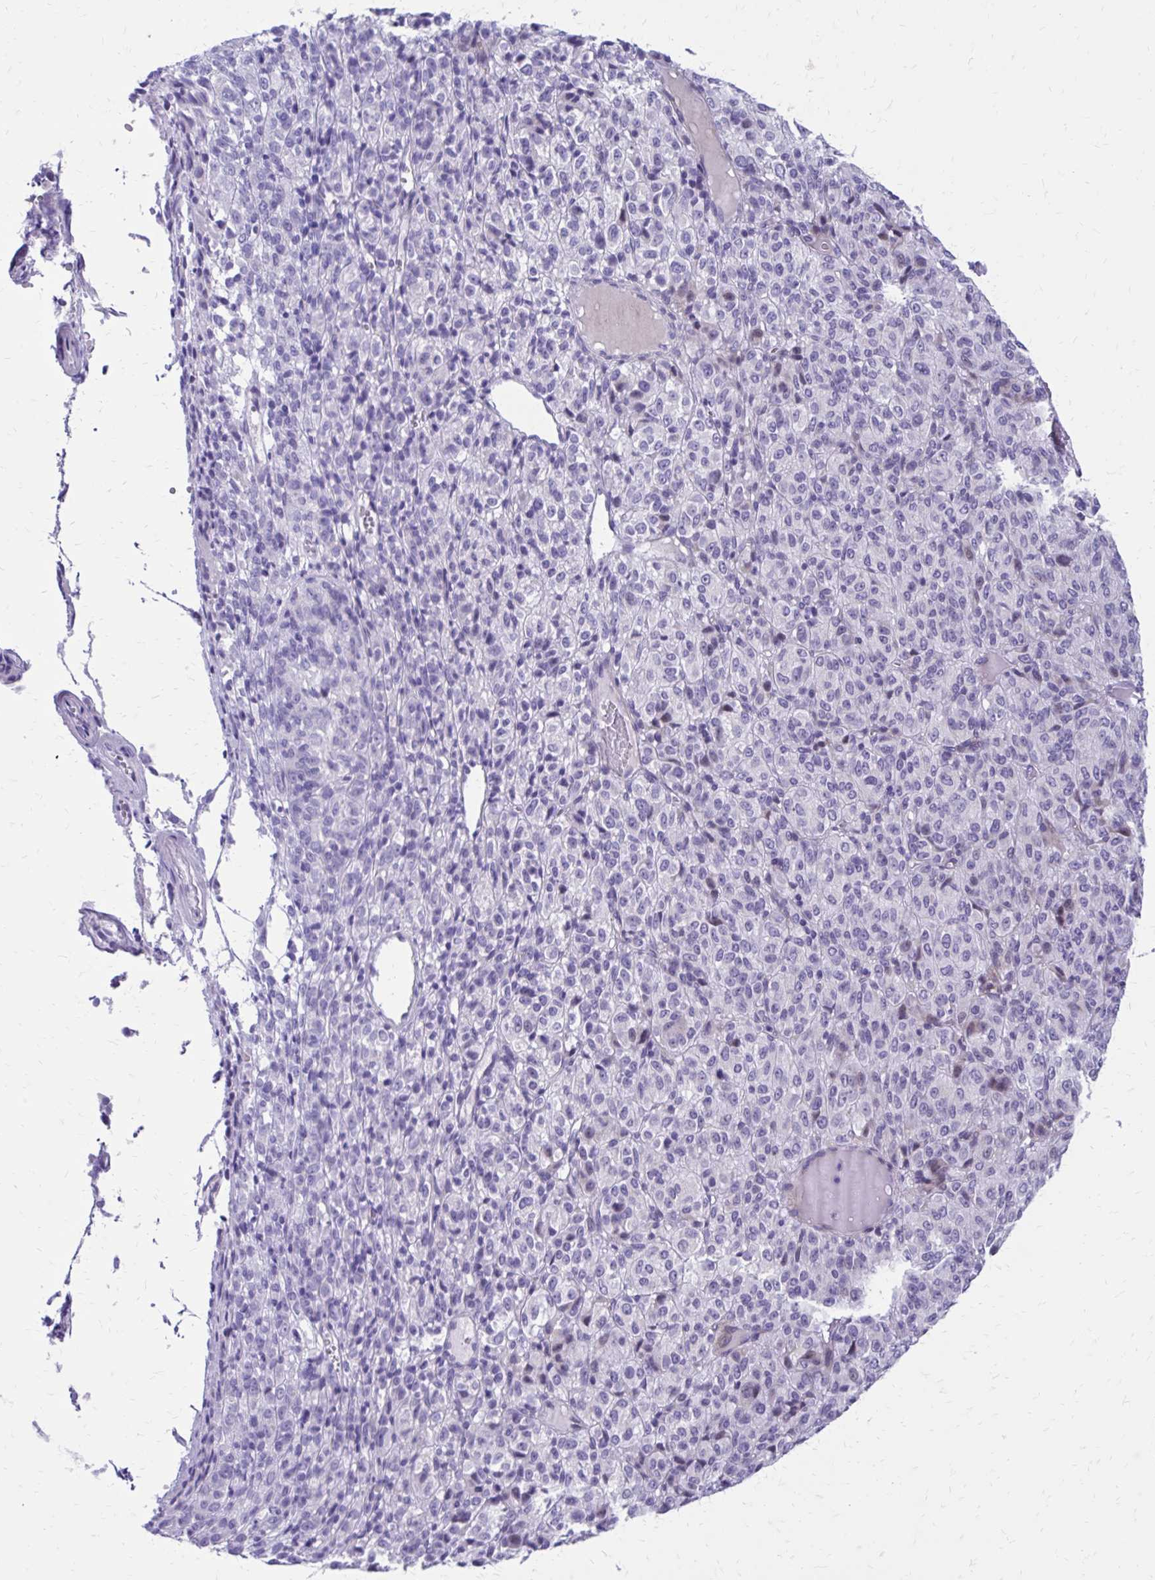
{"staining": {"intensity": "negative", "quantity": "none", "location": "none"}, "tissue": "melanoma", "cell_type": "Tumor cells", "image_type": "cancer", "snomed": [{"axis": "morphology", "description": "Malignant melanoma, Metastatic site"}, {"axis": "topography", "description": "Brain"}], "caption": "Melanoma stained for a protein using immunohistochemistry (IHC) demonstrates no expression tumor cells.", "gene": "LCN15", "patient": {"sex": "female", "age": 56}}